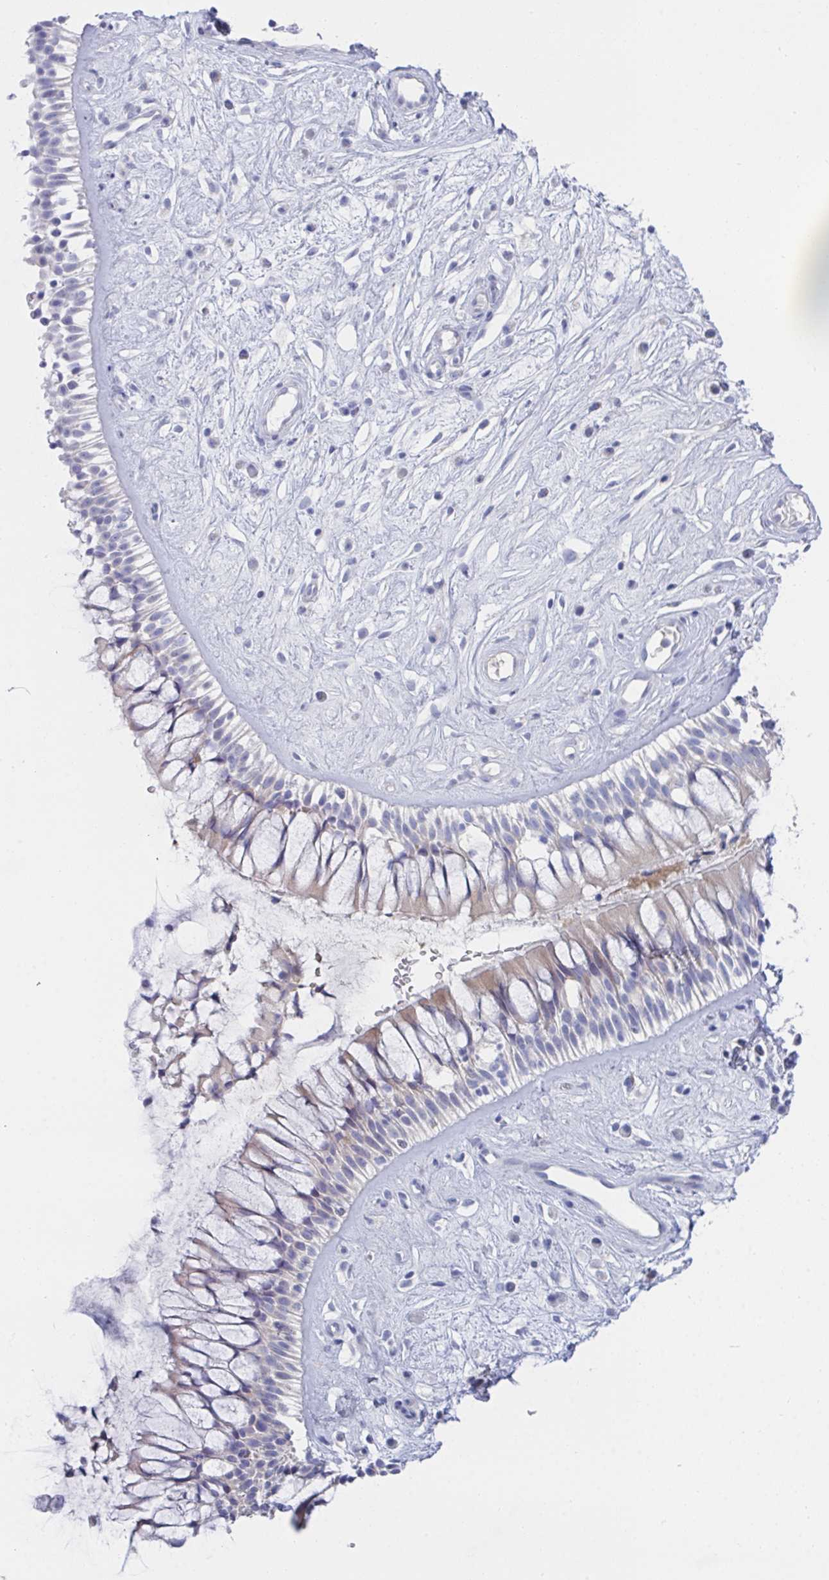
{"staining": {"intensity": "negative", "quantity": "none", "location": "none"}, "tissue": "nasopharynx", "cell_type": "Respiratory epithelial cells", "image_type": "normal", "snomed": [{"axis": "morphology", "description": "Normal tissue, NOS"}, {"axis": "topography", "description": "Nasopharynx"}], "caption": "This is an immunohistochemistry image of normal nasopharynx. There is no positivity in respiratory epithelial cells.", "gene": "TNFAIP6", "patient": {"sex": "male", "age": 32}}